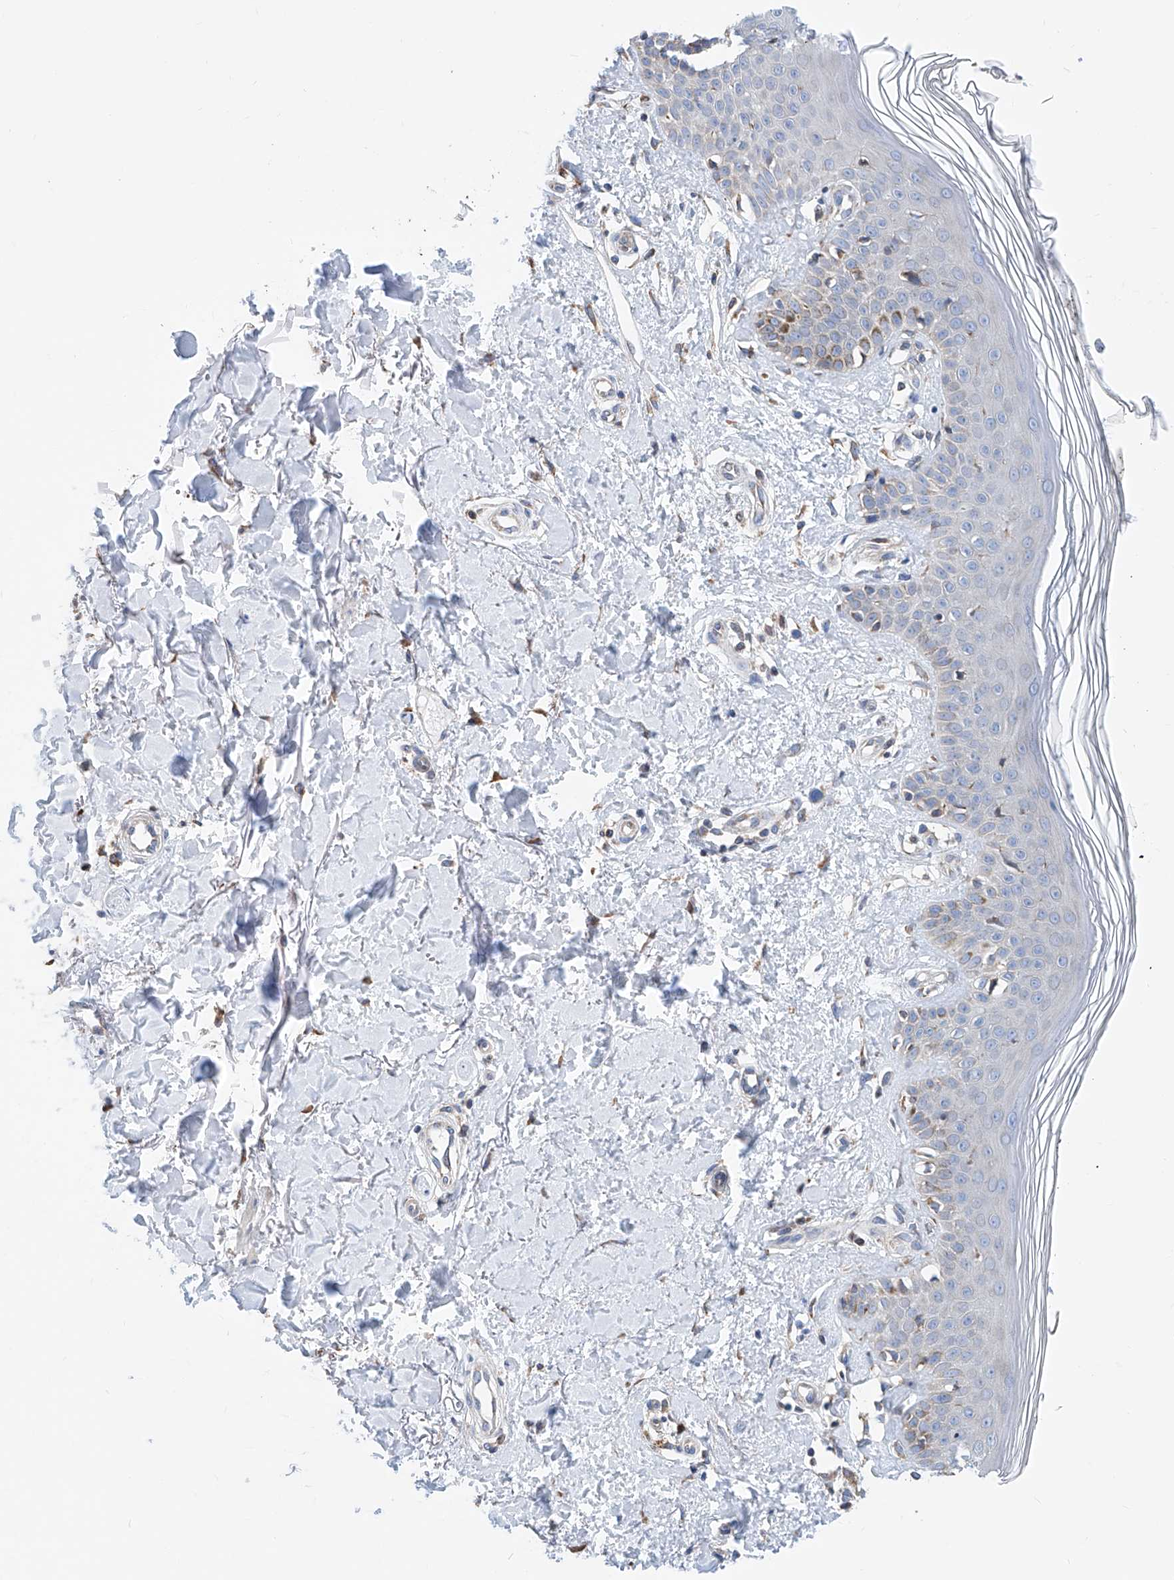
{"staining": {"intensity": "negative", "quantity": "none", "location": "none"}, "tissue": "skin", "cell_type": "Fibroblasts", "image_type": "normal", "snomed": [{"axis": "morphology", "description": "Normal tissue, NOS"}, {"axis": "topography", "description": "Skin"}], "caption": "A micrograph of skin stained for a protein demonstrates no brown staining in fibroblasts.", "gene": "MAD2L1", "patient": {"sex": "female", "age": 64}}